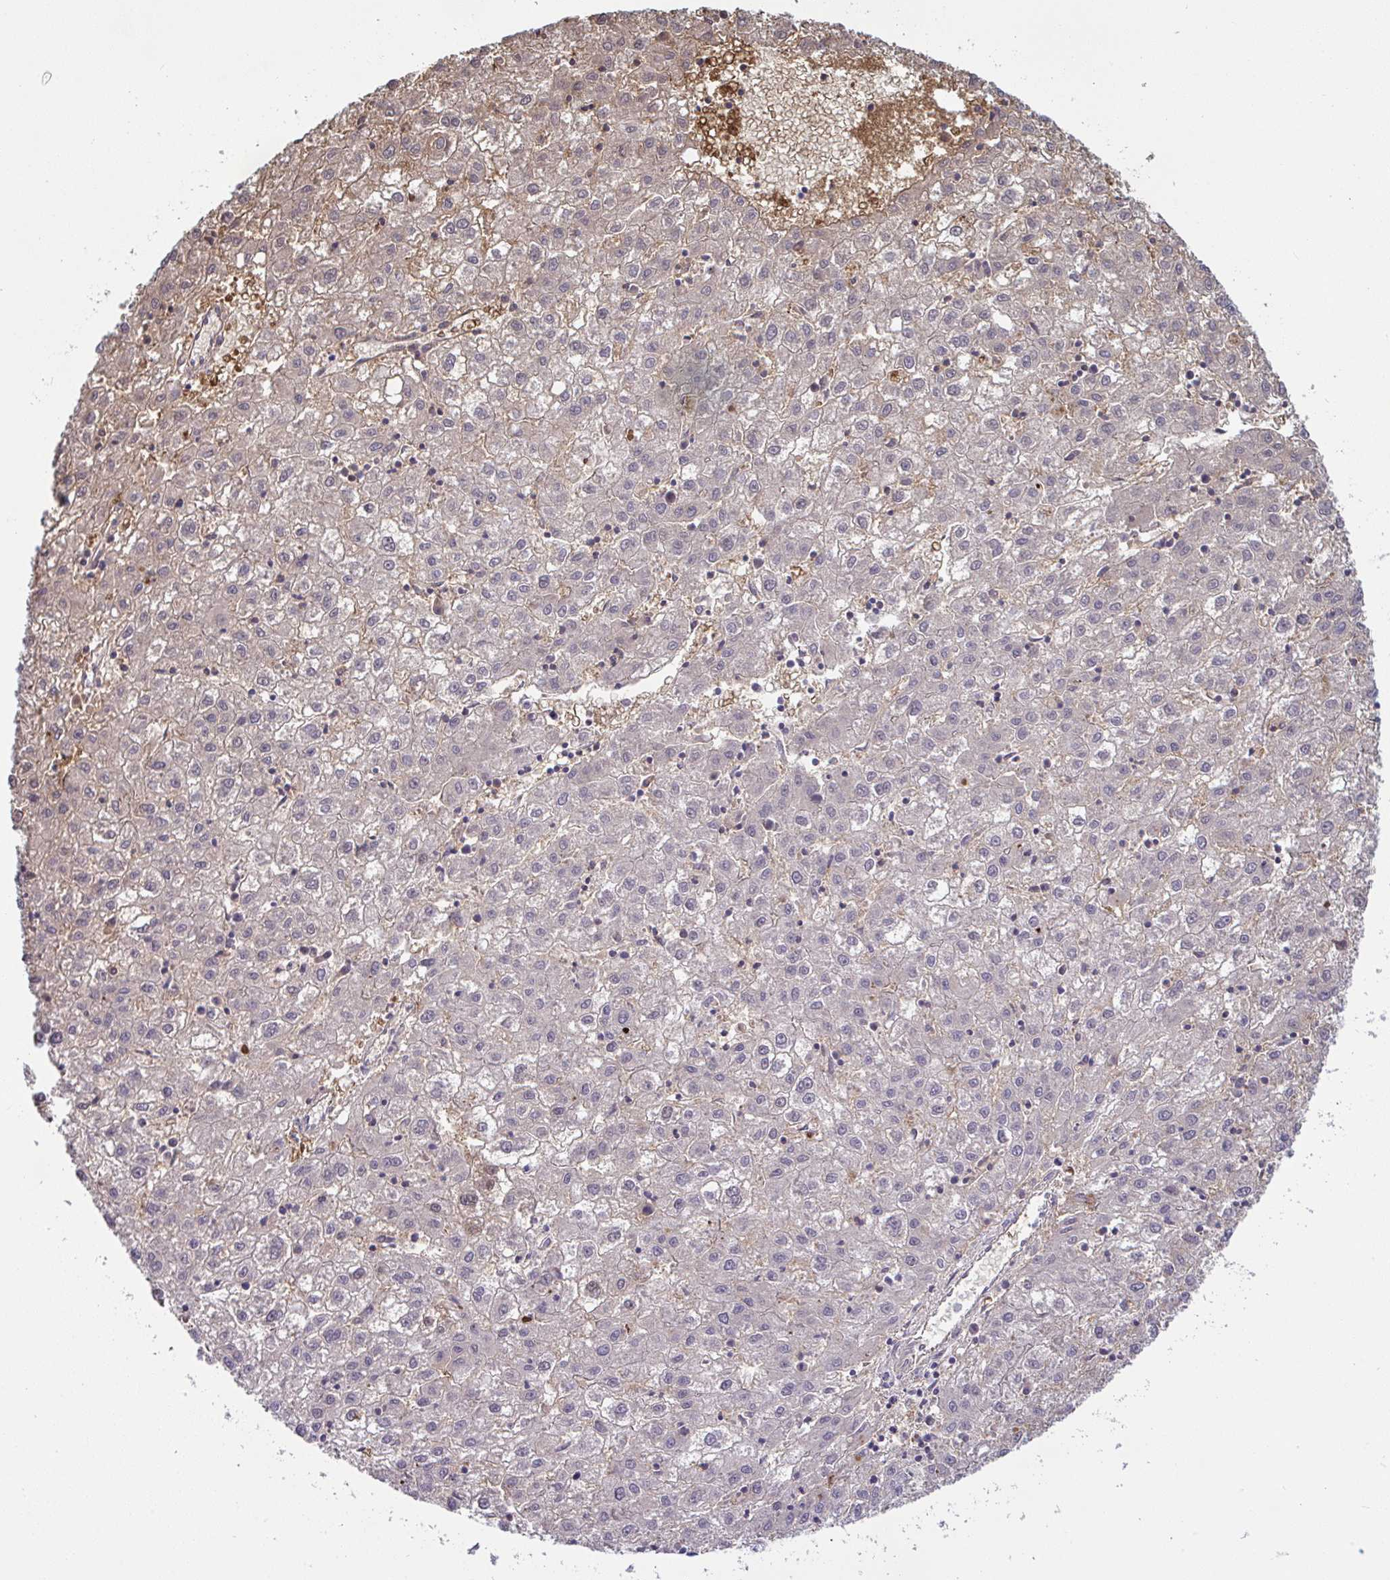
{"staining": {"intensity": "weak", "quantity": "<25%", "location": "cytoplasmic/membranous"}, "tissue": "liver cancer", "cell_type": "Tumor cells", "image_type": "cancer", "snomed": [{"axis": "morphology", "description": "Carcinoma, Hepatocellular, NOS"}, {"axis": "topography", "description": "Liver"}], "caption": "Immunohistochemistry image of human liver hepatocellular carcinoma stained for a protein (brown), which shows no staining in tumor cells. (DAB (3,3'-diaminobenzidine) immunohistochemistry (IHC) with hematoxylin counter stain).", "gene": "USP35", "patient": {"sex": "male", "age": 72}}